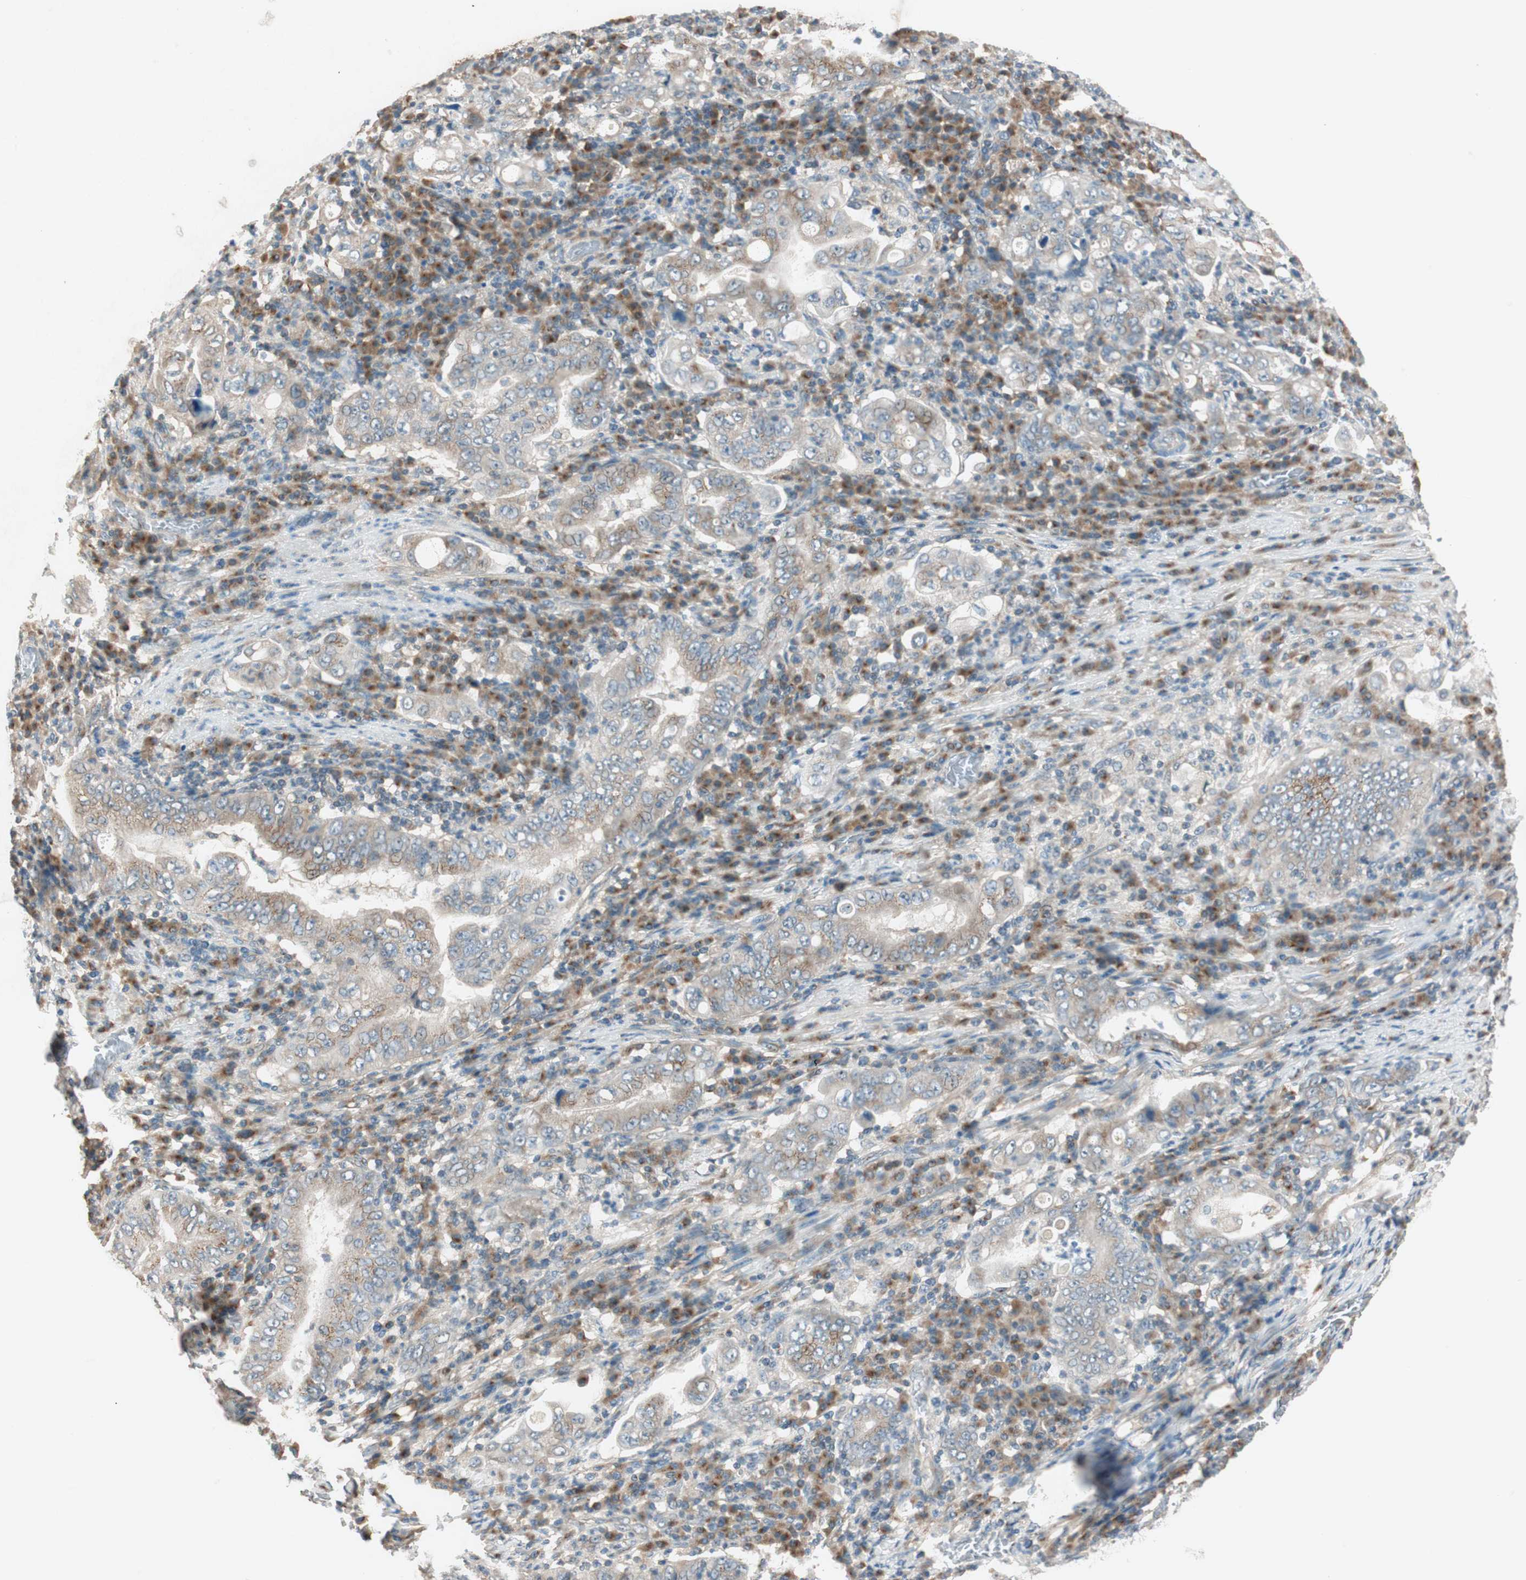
{"staining": {"intensity": "moderate", "quantity": "25%-75%", "location": "cytoplasmic/membranous"}, "tissue": "stomach cancer", "cell_type": "Tumor cells", "image_type": "cancer", "snomed": [{"axis": "morphology", "description": "Normal tissue, NOS"}, {"axis": "morphology", "description": "Adenocarcinoma, NOS"}, {"axis": "topography", "description": "Esophagus"}, {"axis": "topography", "description": "Stomach, upper"}, {"axis": "topography", "description": "Peripheral nerve tissue"}], "caption": "Adenocarcinoma (stomach) stained for a protein (brown) demonstrates moderate cytoplasmic/membranous positive expression in about 25%-75% of tumor cells.", "gene": "SEC16A", "patient": {"sex": "male", "age": 62}}